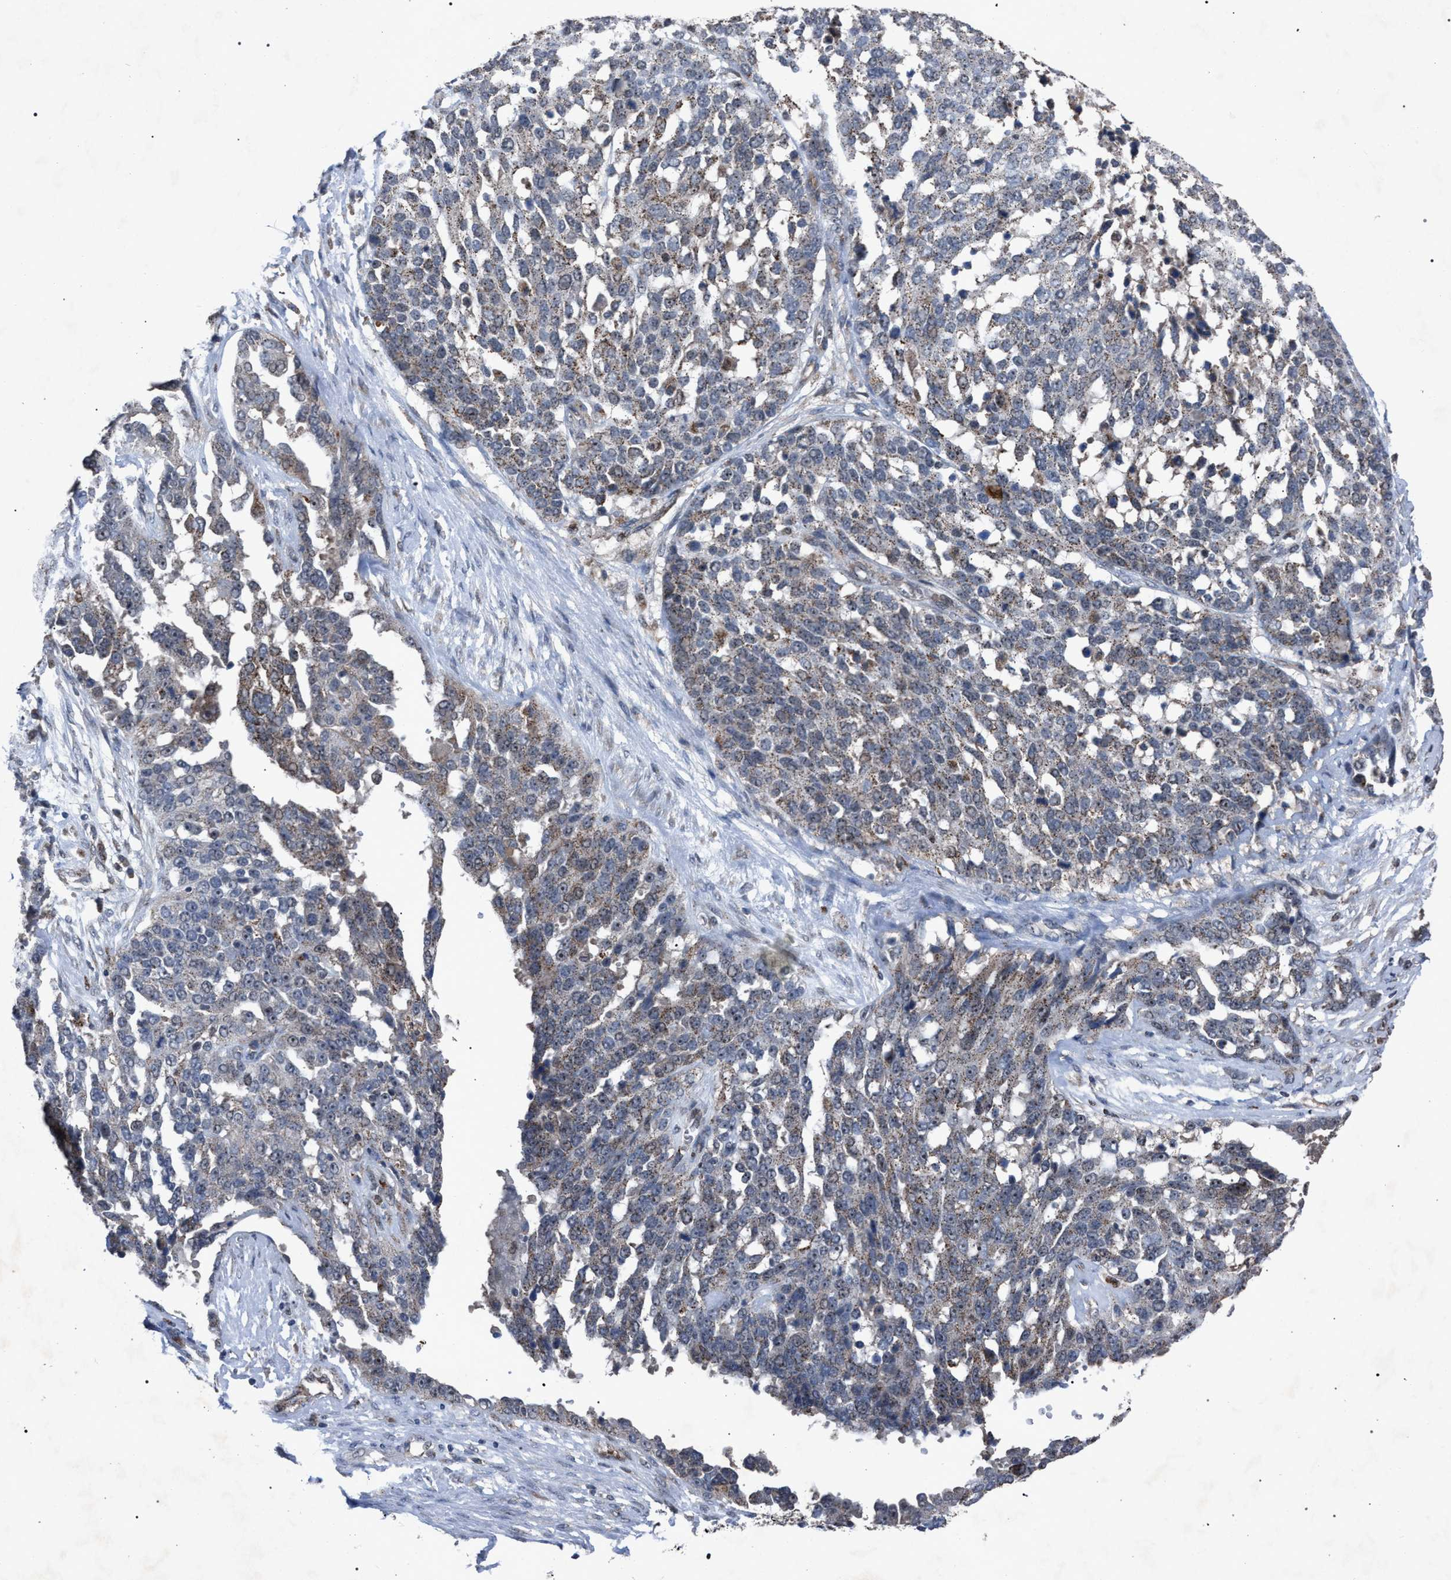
{"staining": {"intensity": "weak", "quantity": "<25%", "location": "cytoplasmic/membranous"}, "tissue": "ovarian cancer", "cell_type": "Tumor cells", "image_type": "cancer", "snomed": [{"axis": "morphology", "description": "Cystadenocarcinoma, serous, NOS"}, {"axis": "topography", "description": "Ovary"}], "caption": "DAB immunohistochemical staining of ovarian cancer exhibits no significant staining in tumor cells. (Immunohistochemistry, brightfield microscopy, high magnification).", "gene": "HSD17B4", "patient": {"sex": "female", "age": 44}}